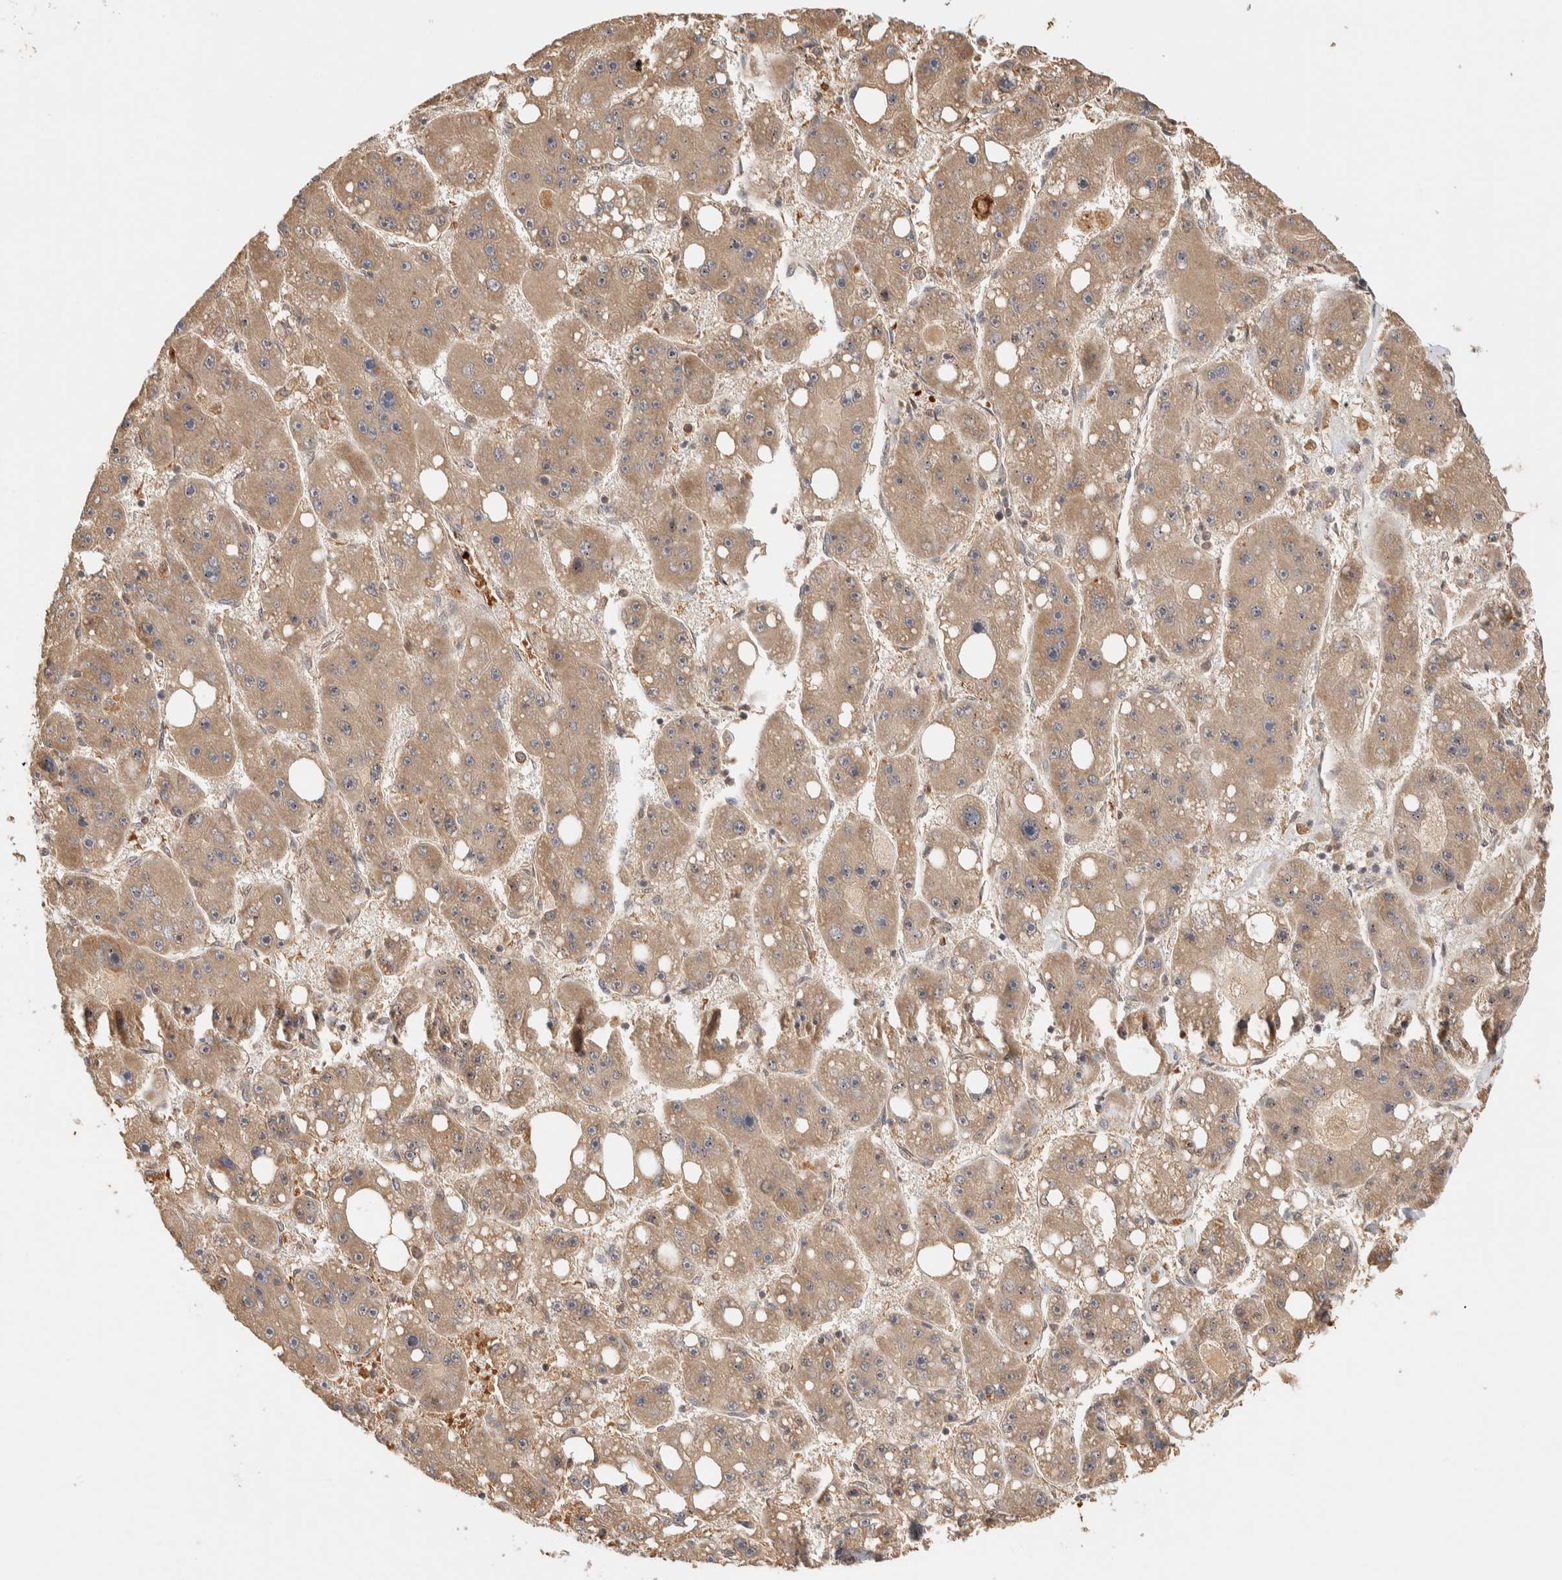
{"staining": {"intensity": "moderate", "quantity": ">75%", "location": "cytoplasmic/membranous"}, "tissue": "liver cancer", "cell_type": "Tumor cells", "image_type": "cancer", "snomed": [{"axis": "morphology", "description": "Carcinoma, Hepatocellular, NOS"}, {"axis": "topography", "description": "Liver"}], "caption": "Tumor cells reveal medium levels of moderate cytoplasmic/membranous positivity in approximately >75% of cells in human hepatocellular carcinoma (liver). The staining was performed using DAB (3,3'-diaminobenzidine) to visualize the protein expression in brown, while the nuclei were stained in blue with hematoxylin (Magnification: 20x).", "gene": "TTI2", "patient": {"sex": "female", "age": 61}}